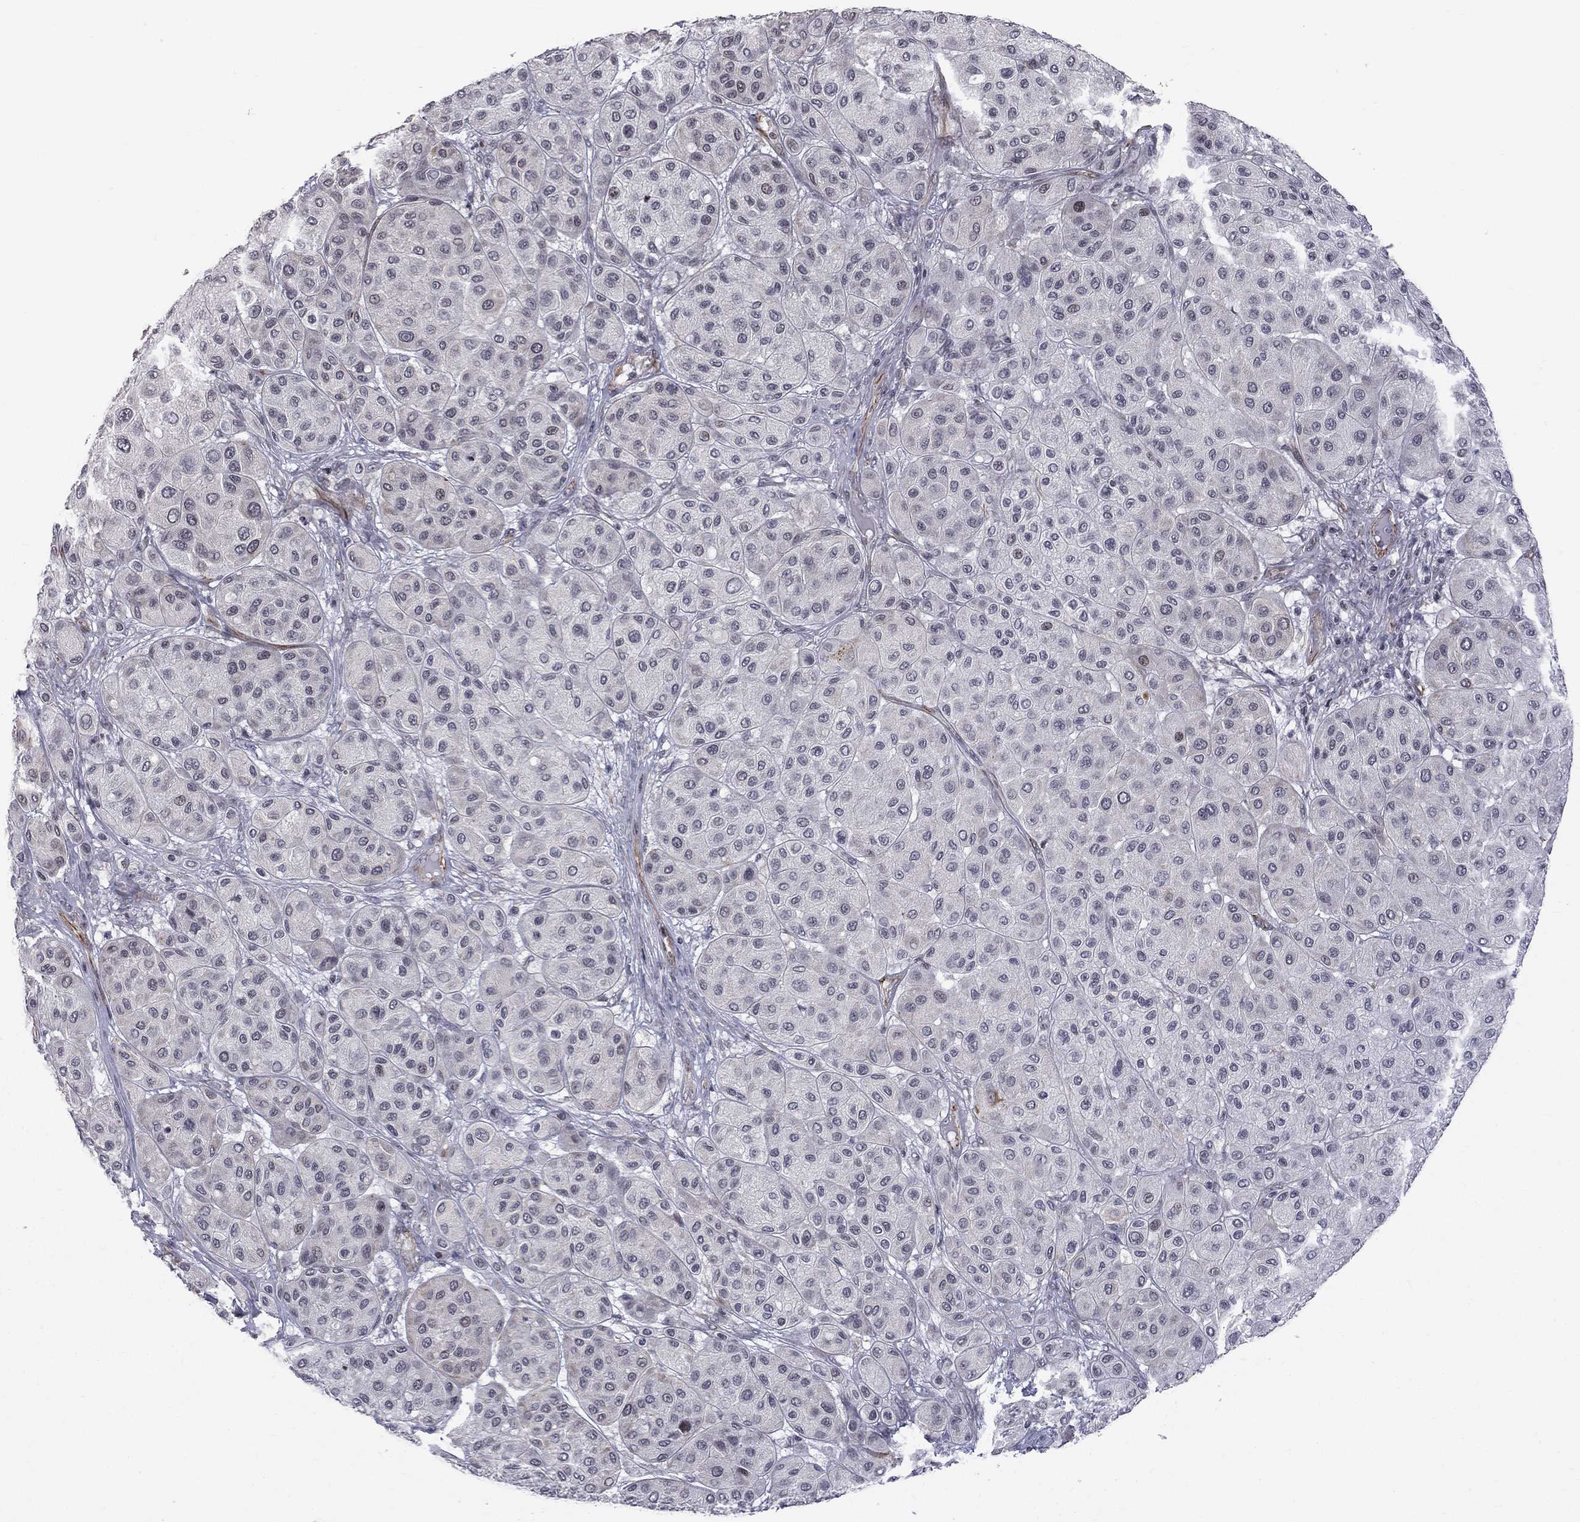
{"staining": {"intensity": "weak", "quantity": "<25%", "location": "cytoplasmic/membranous"}, "tissue": "melanoma", "cell_type": "Tumor cells", "image_type": "cancer", "snomed": [{"axis": "morphology", "description": "Malignant melanoma, Metastatic site"}, {"axis": "topography", "description": "Smooth muscle"}], "caption": "Malignant melanoma (metastatic site) stained for a protein using immunohistochemistry demonstrates no staining tumor cells.", "gene": "MTNR1B", "patient": {"sex": "male", "age": 41}}